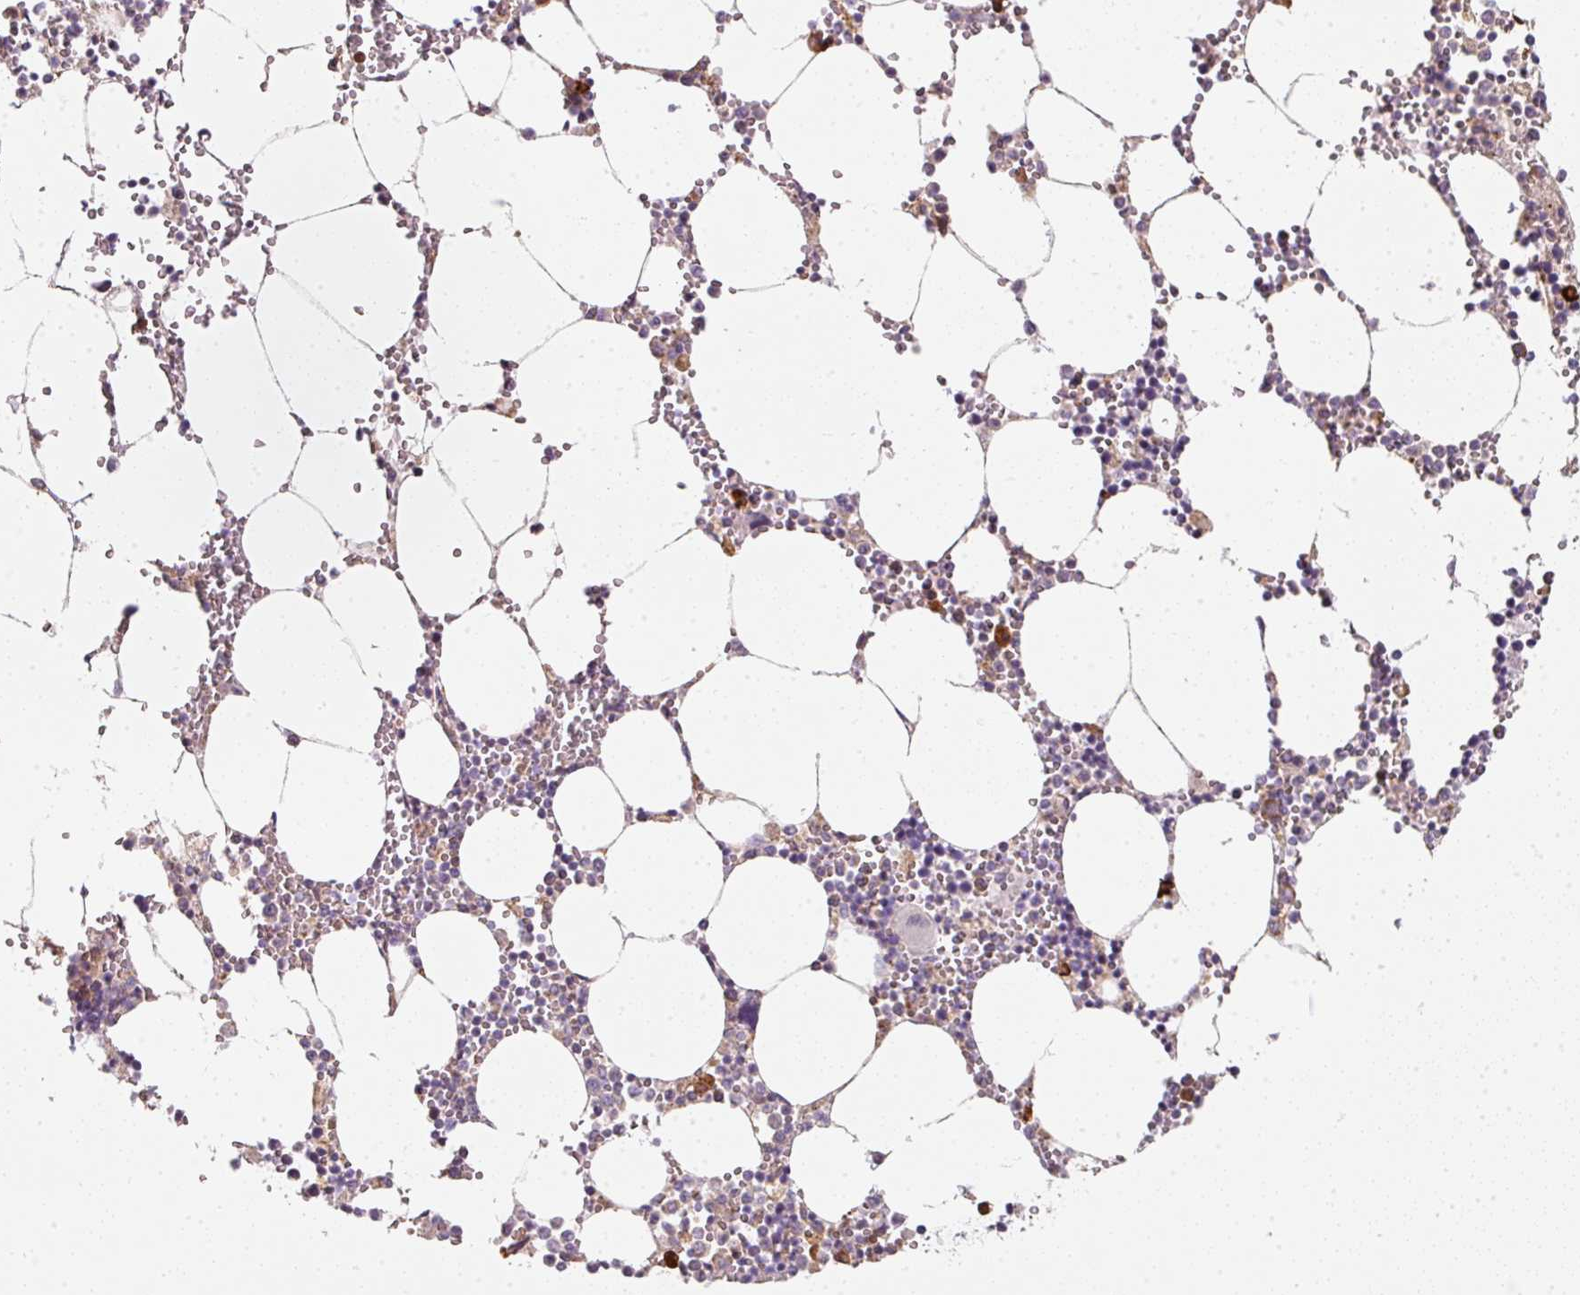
{"staining": {"intensity": "strong", "quantity": "<25%", "location": "cytoplasmic/membranous"}, "tissue": "bone marrow", "cell_type": "Hematopoietic cells", "image_type": "normal", "snomed": [{"axis": "morphology", "description": "Normal tissue, NOS"}, {"axis": "topography", "description": "Bone marrow"}], "caption": "A brown stain highlights strong cytoplasmic/membranous staining of a protein in hematopoietic cells of unremarkable human bone marrow. (DAB (3,3'-diaminobenzidine) IHC with brightfield microscopy, high magnification).", "gene": "MORN4", "patient": {"sex": "male", "age": 54}}